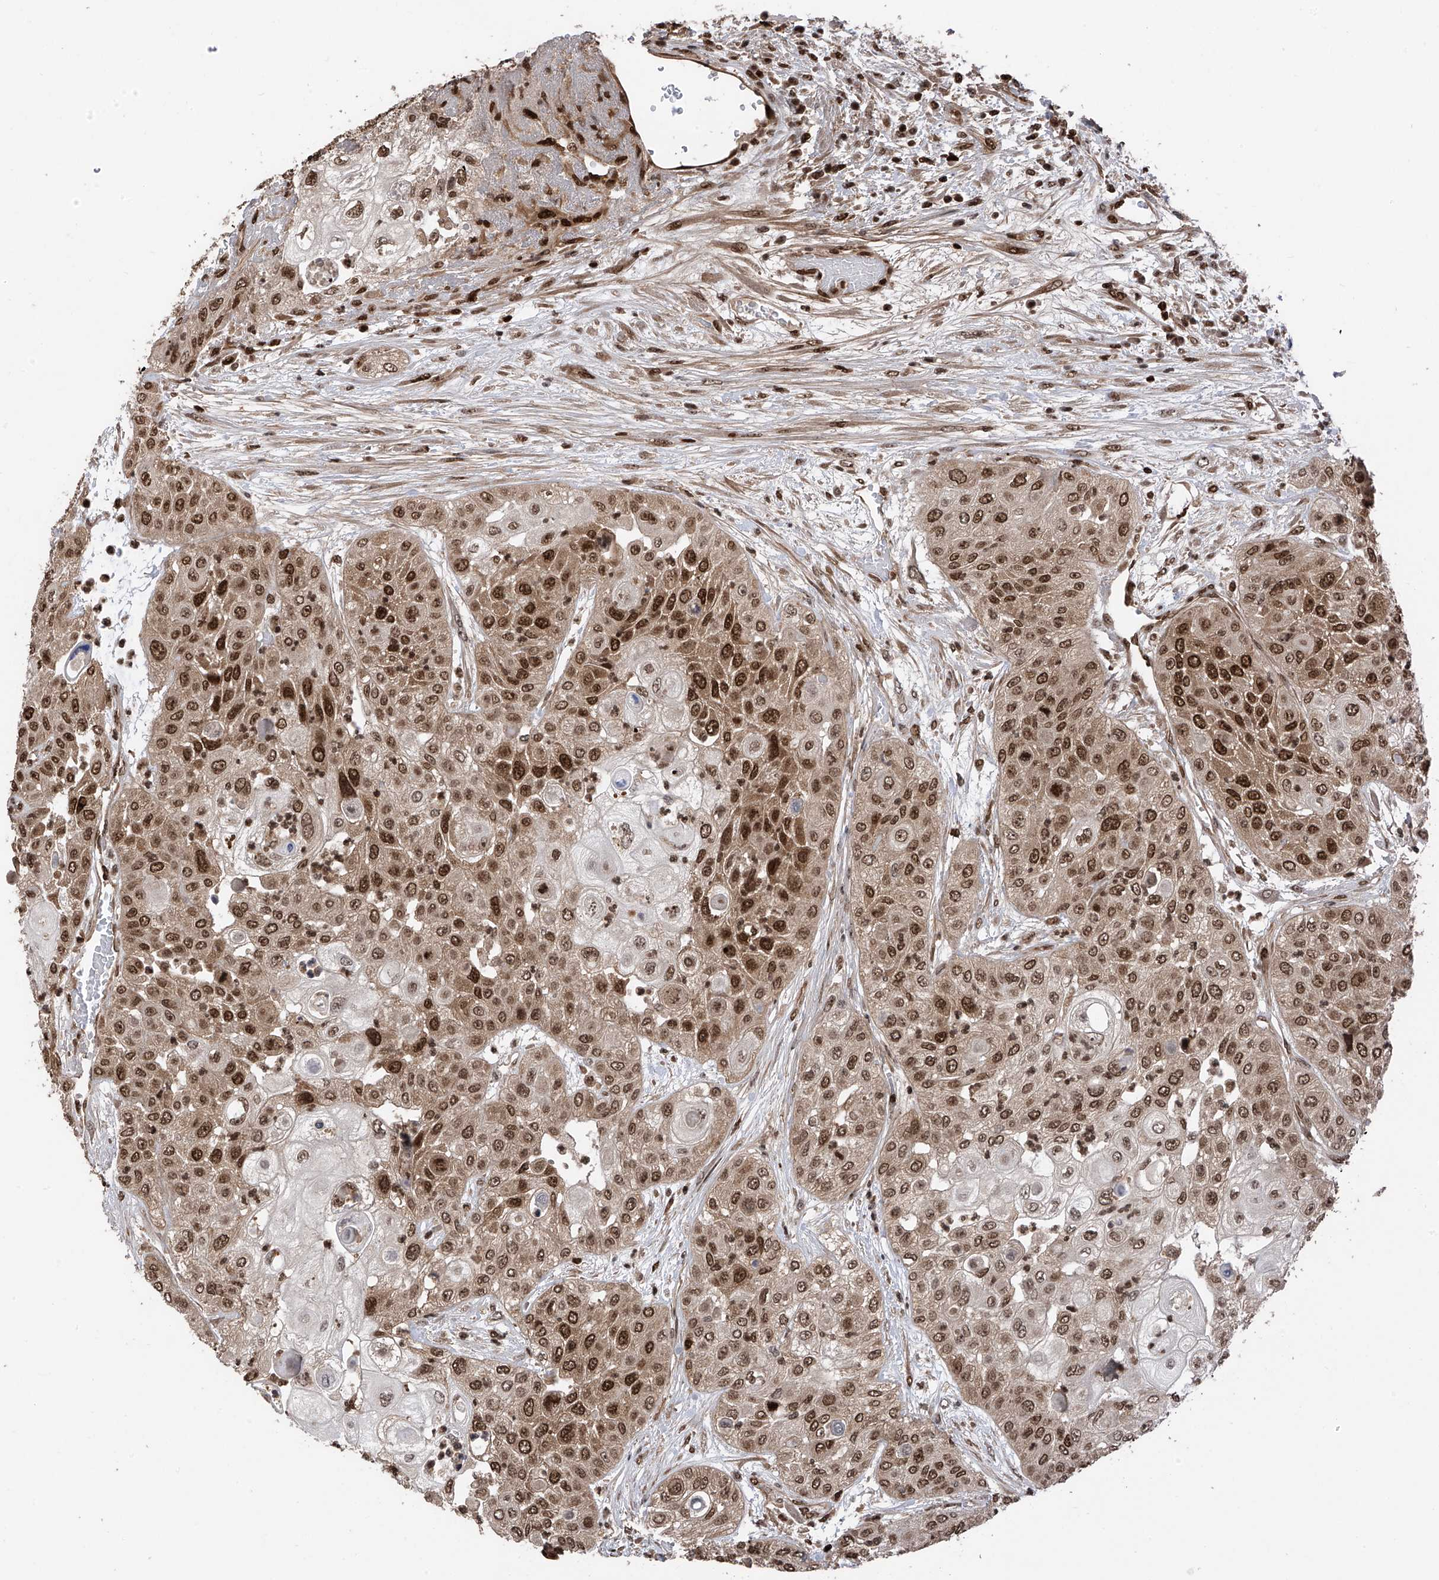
{"staining": {"intensity": "strong", "quantity": ">75%", "location": "cytoplasmic/membranous,nuclear"}, "tissue": "urothelial cancer", "cell_type": "Tumor cells", "image_type": "cancer", "snomed": [{"axis": "morphology", "description": "Urothelial carcinoma, High grade"}, {"axis": "topography", "description": "Urinary bladder"}], "caption": "Urothelial carcinoma (high-grade) tissue shows strong cytoplasmic/membranous and nuclear expression in approximately >75% of tumor cells, visualized by immunohistochemistry.", "gene": "DNAJC9", "patient": {"sex": "female", "age": 79}}